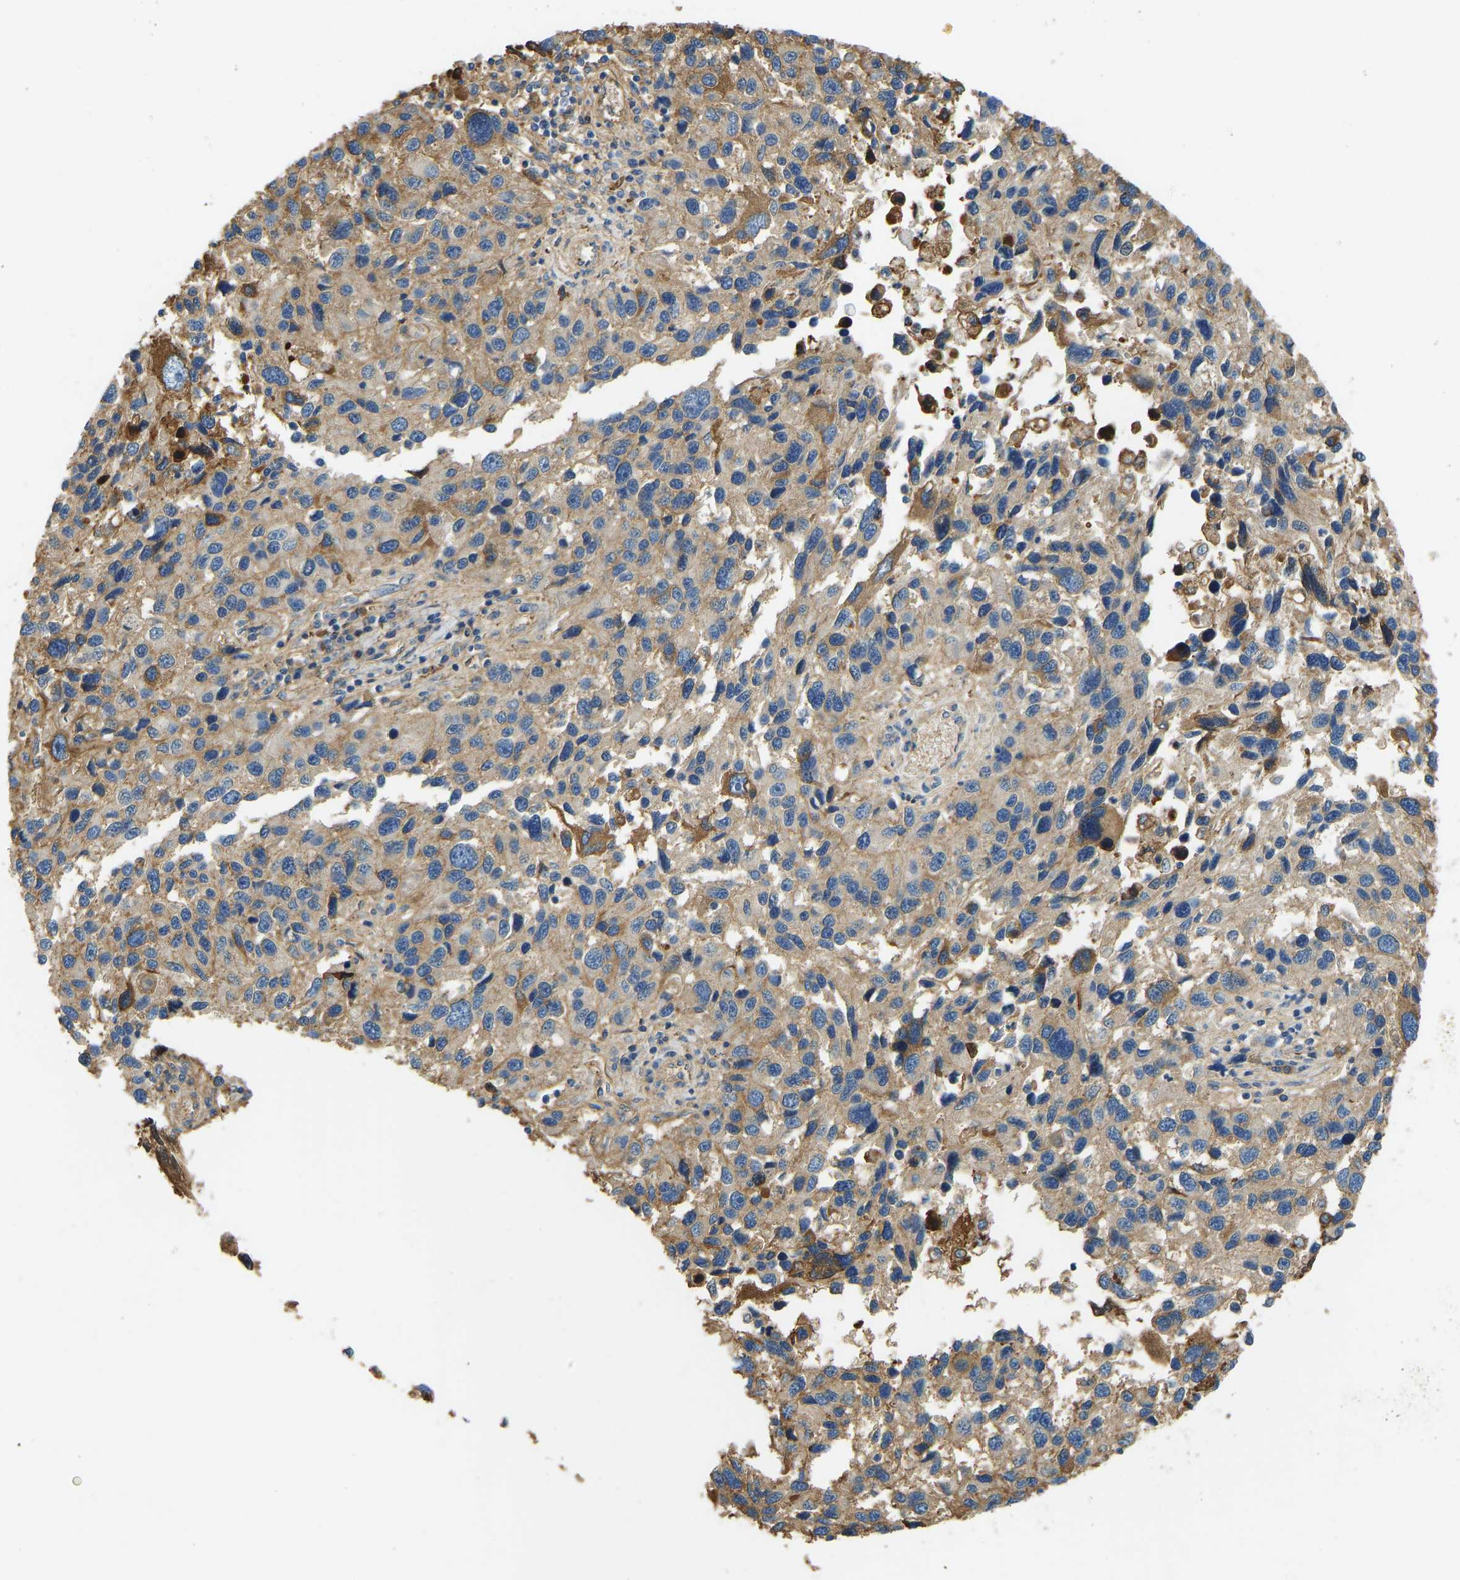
{"staining": {"intensity": "moderate", "quantity": "<25%", "location": "cytoplasmic/membranous"}, "tissue": "melanoma", "cell_type": "Tumor cells", "image_type": "cancer", "snomed": [{"axis": "morphology", "description": "Malignant melanoma, NOS"}, {"axis": "topography", "description": "Skin"}], "caption": "Melanoma was stained to show a protein in brown. There is low levels of moderate cytoplasmic/membranous staining in about <25% of tumor cells.", "gene": "THBS4", "patient": {"sex": "male", "age": 53}}